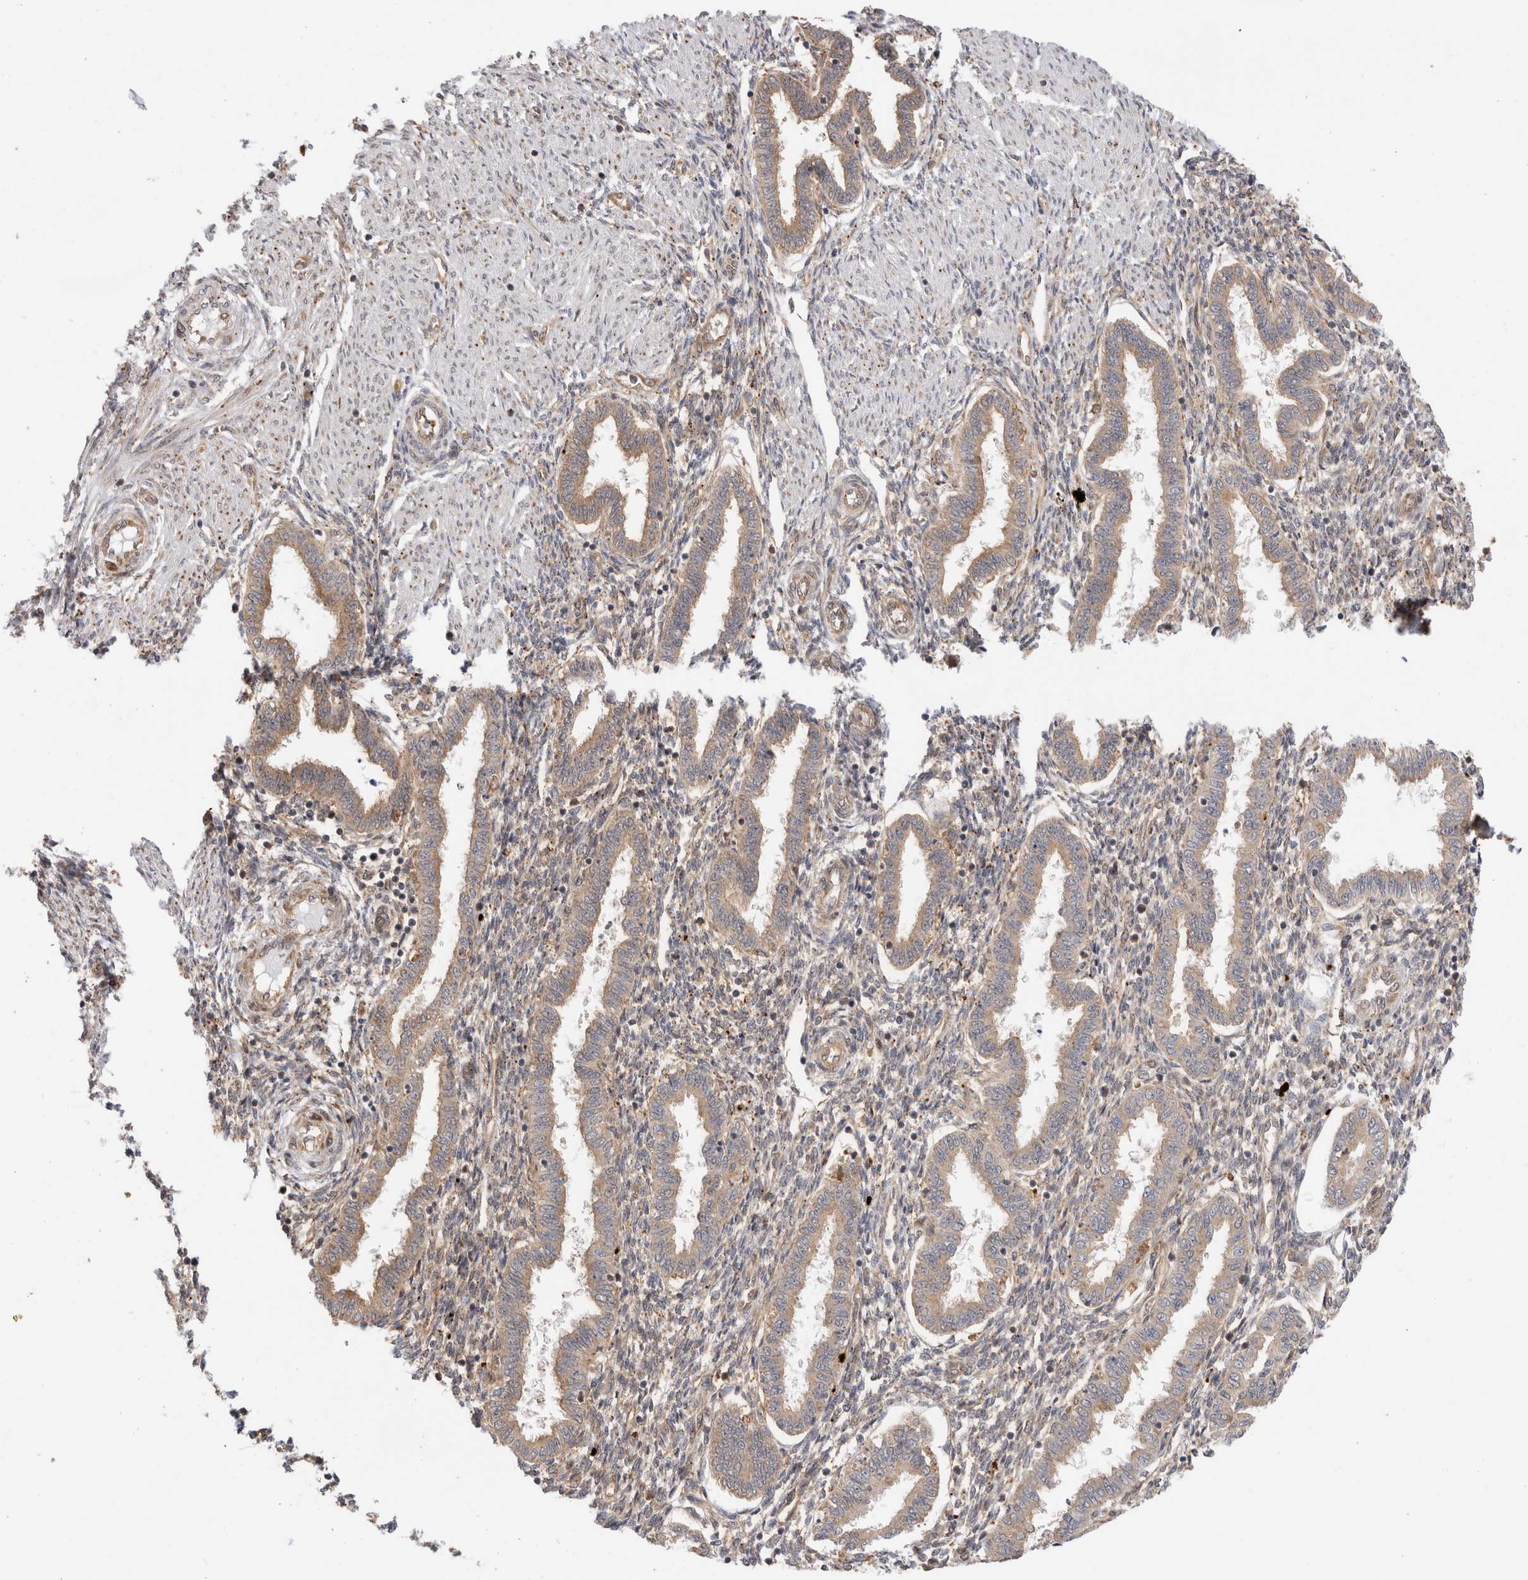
{"staining": {"intensity": "weak", "quantity": "25%-75%", "location": "cytoplasmic/membranous"}, "tissue": "endometrium", "cell_type": "Cells in endometrial stroma", "image_type": "normal", "snomed": [{"axis": "morphology", "description": "Normal tissue, NOS"}, {"axis": "topography", "description": "Endometrium"}], "caption": "Cells in endometrial stroma show weak cytoplasmic/membranous positivity in approximately 25%-75% of cells in unremarkable endometrium.", "gene": "ACTL9", "patient": {"sex": "female", "age": 33}}